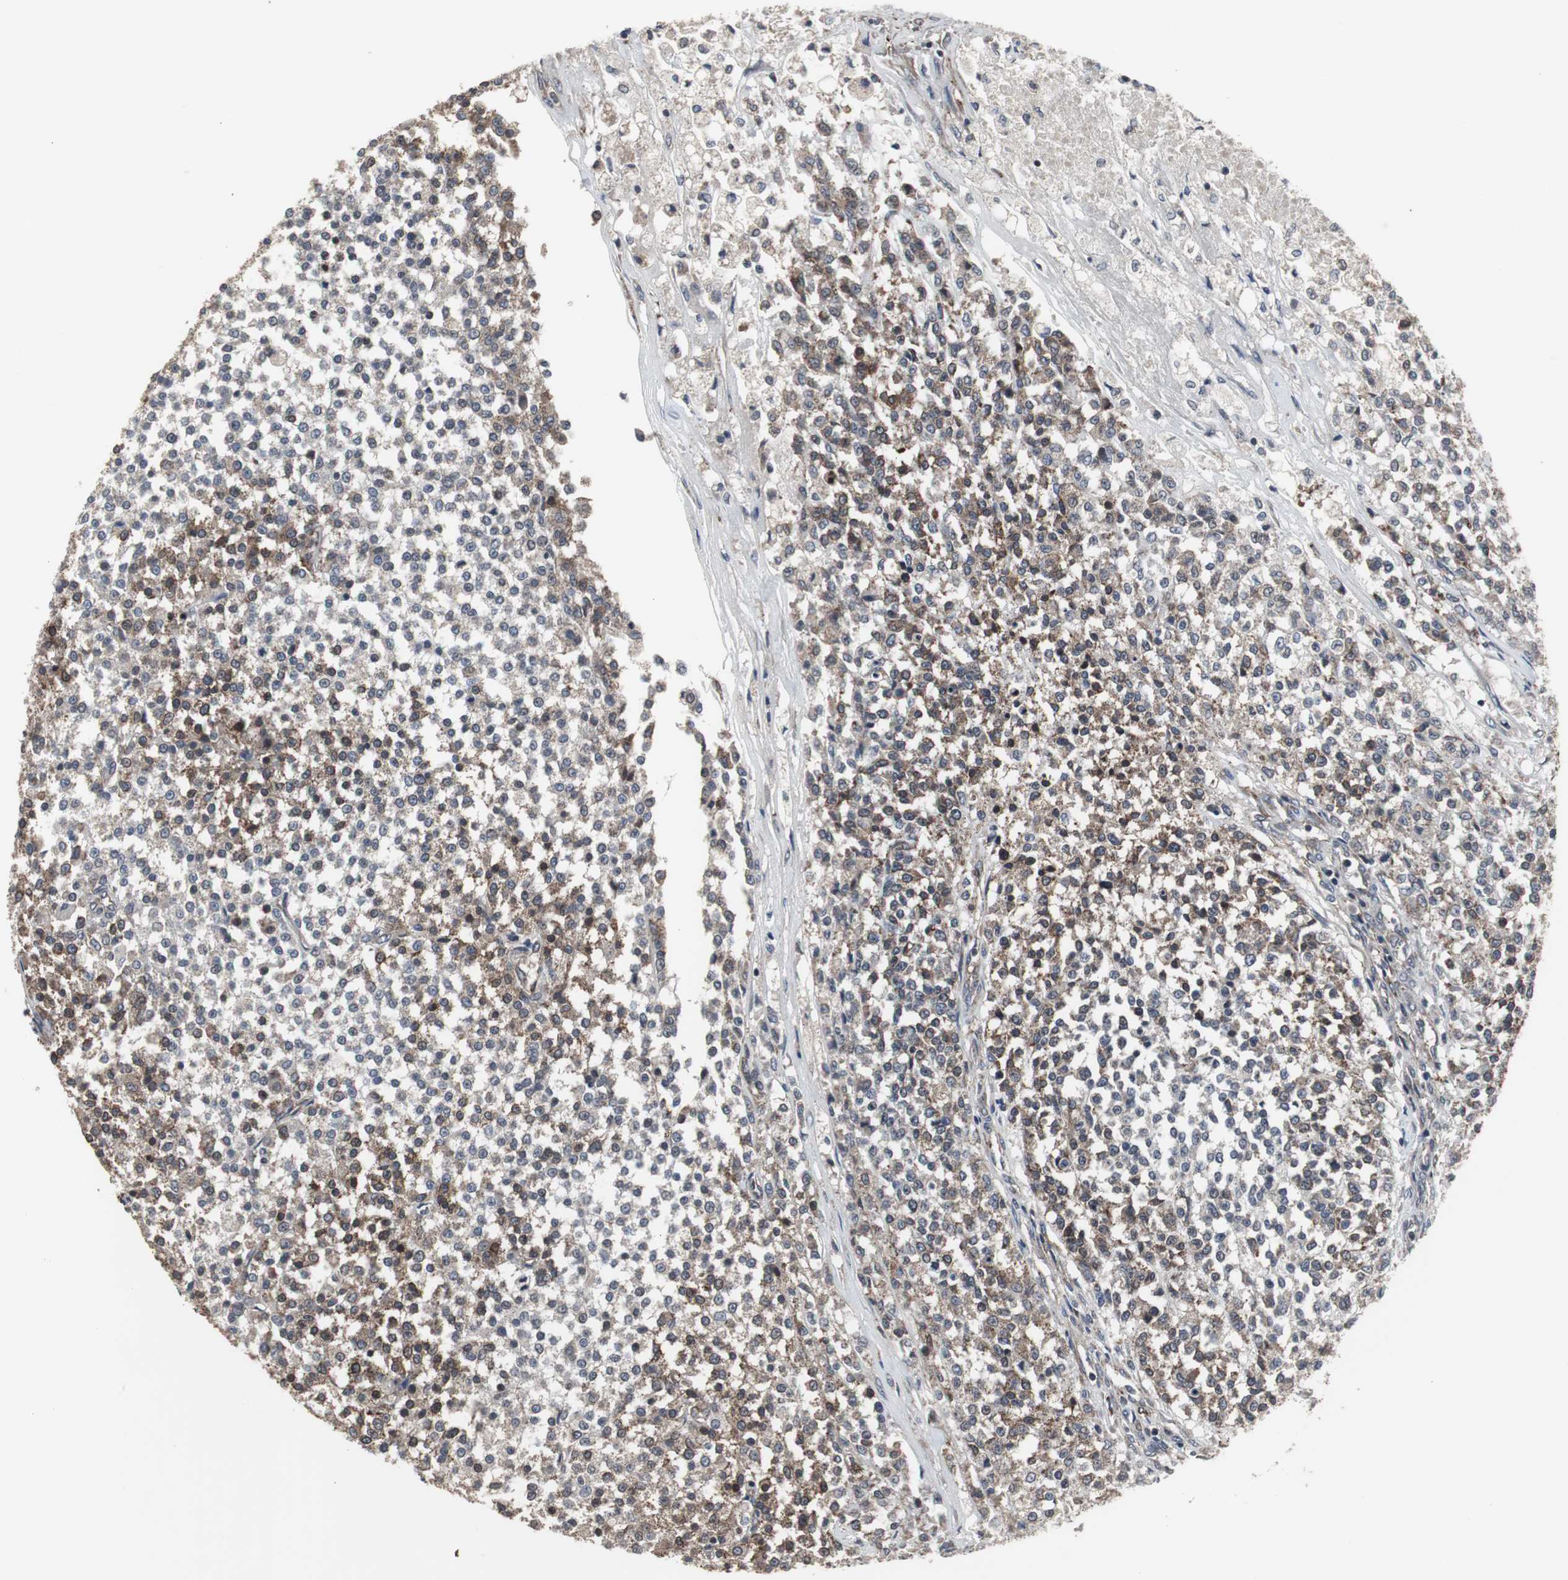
{"staining": {"intensity": "weak", "quantity": ">75%", "location": "cytoplasmic/membranous"}, "tissue": "testis cancer", "cell_type": "Tumor cells", "image_type": "cancer", "snomed": [{"axis": "morphology", "description": "Seminoma, NOS"}, {"axis": "topography", "description": "Testis"}], "caption": "Protein staining exhibits weak cytoplasmic/membranous positivity in approximately >75% of tumor cells in testis cancer (seminoma).", "gene": "CRADD", "patient": {"sex": "male", "age": 59}}